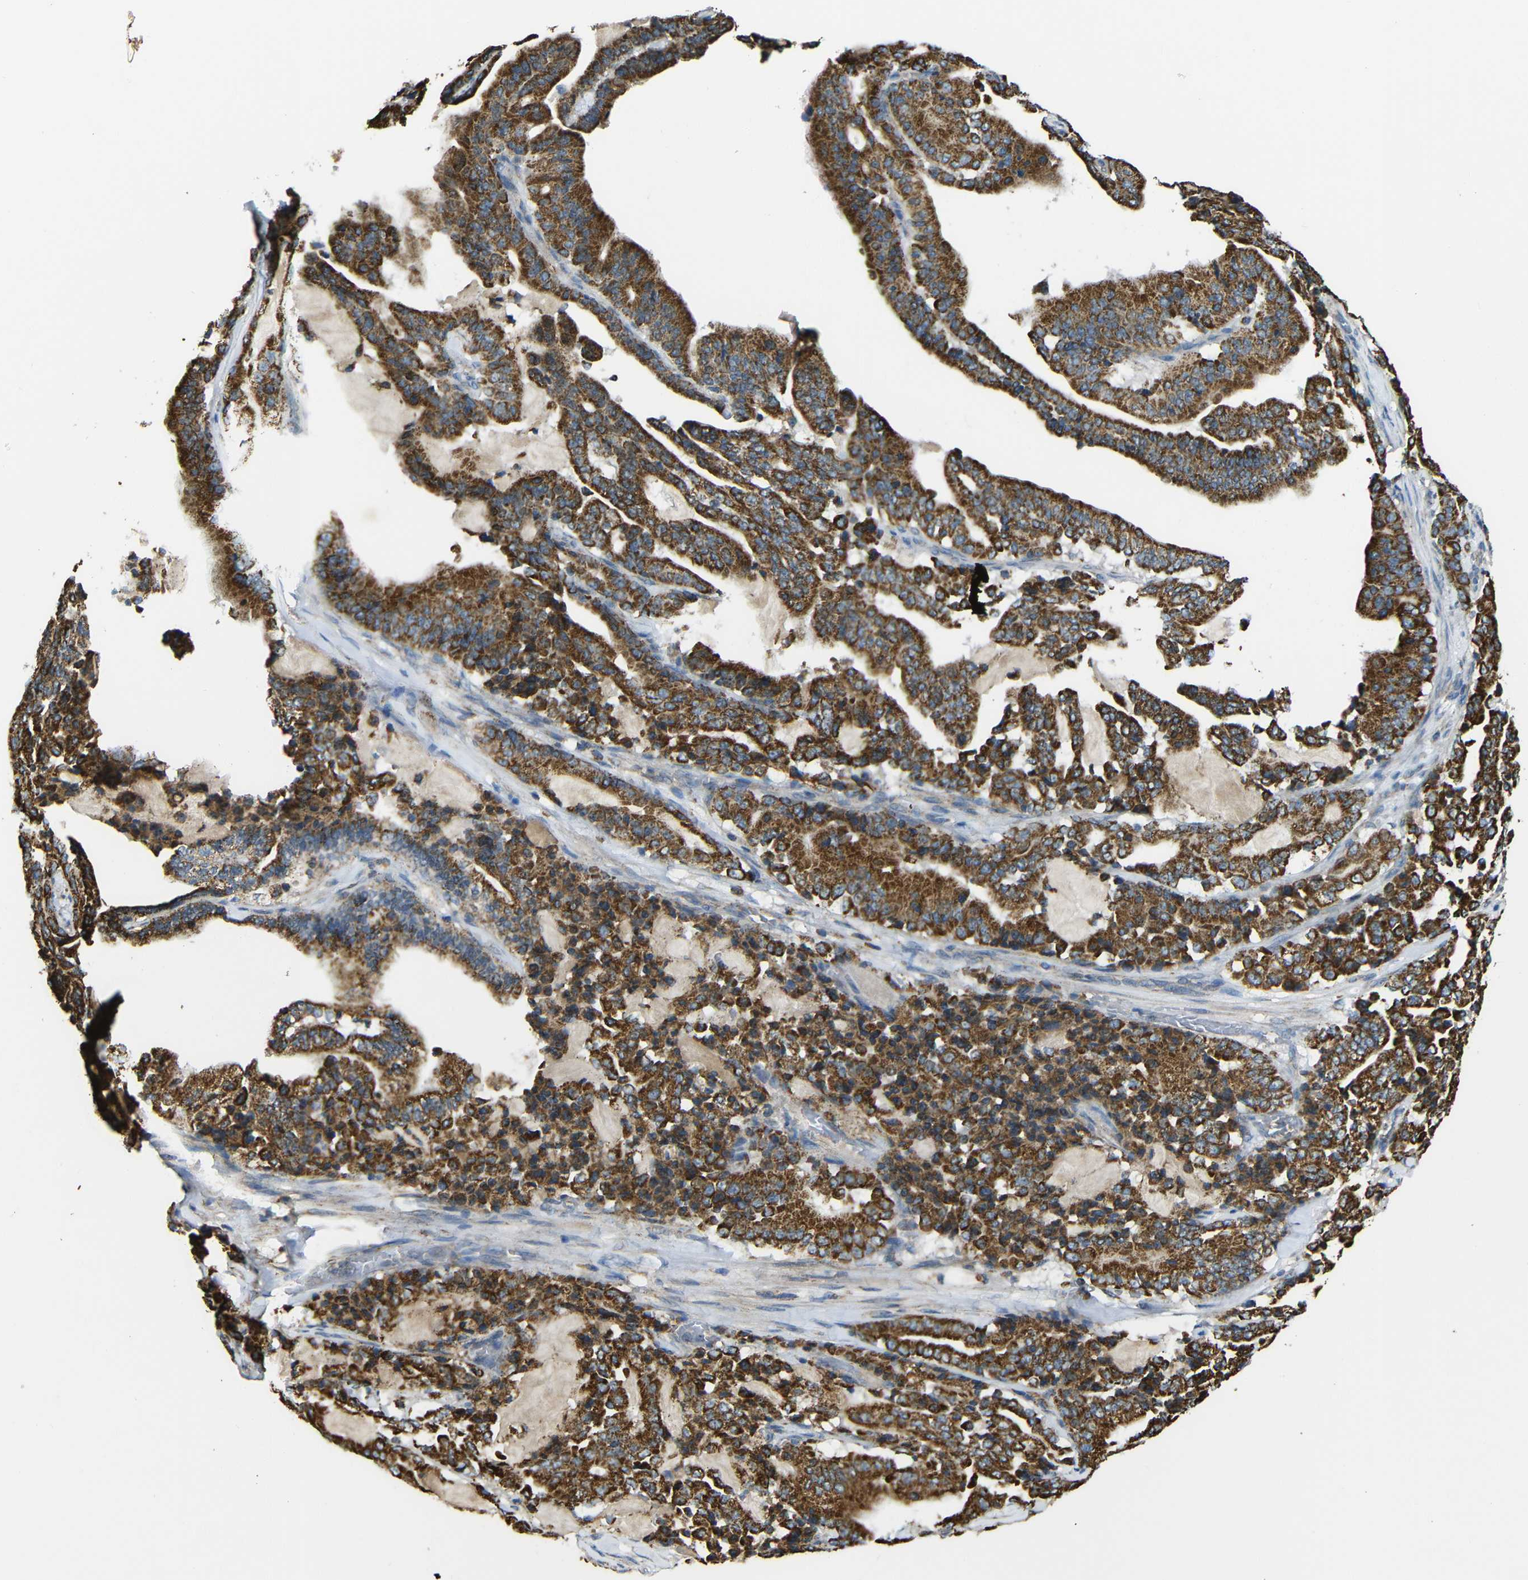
{"staining": {"intensity": "strong", "quantity": ">75%", "location": "cytoplasmic/membranous"}, "tissue": "pancreatic cancer", "cell_type": "Tumor cells", "image_type": "cancer", "snomed": [{"axis": "morphology", "description": "Adenocarcinoma, NOS"}, {"axis": "topography", "description": "Pancreas"}], "caption": "Pancreatic adenocarcinoma stained with a protein marker shows strong staining in tumor cells.", "gene": "NR3C2", "patient": {"sex": "male", "age": 63}}